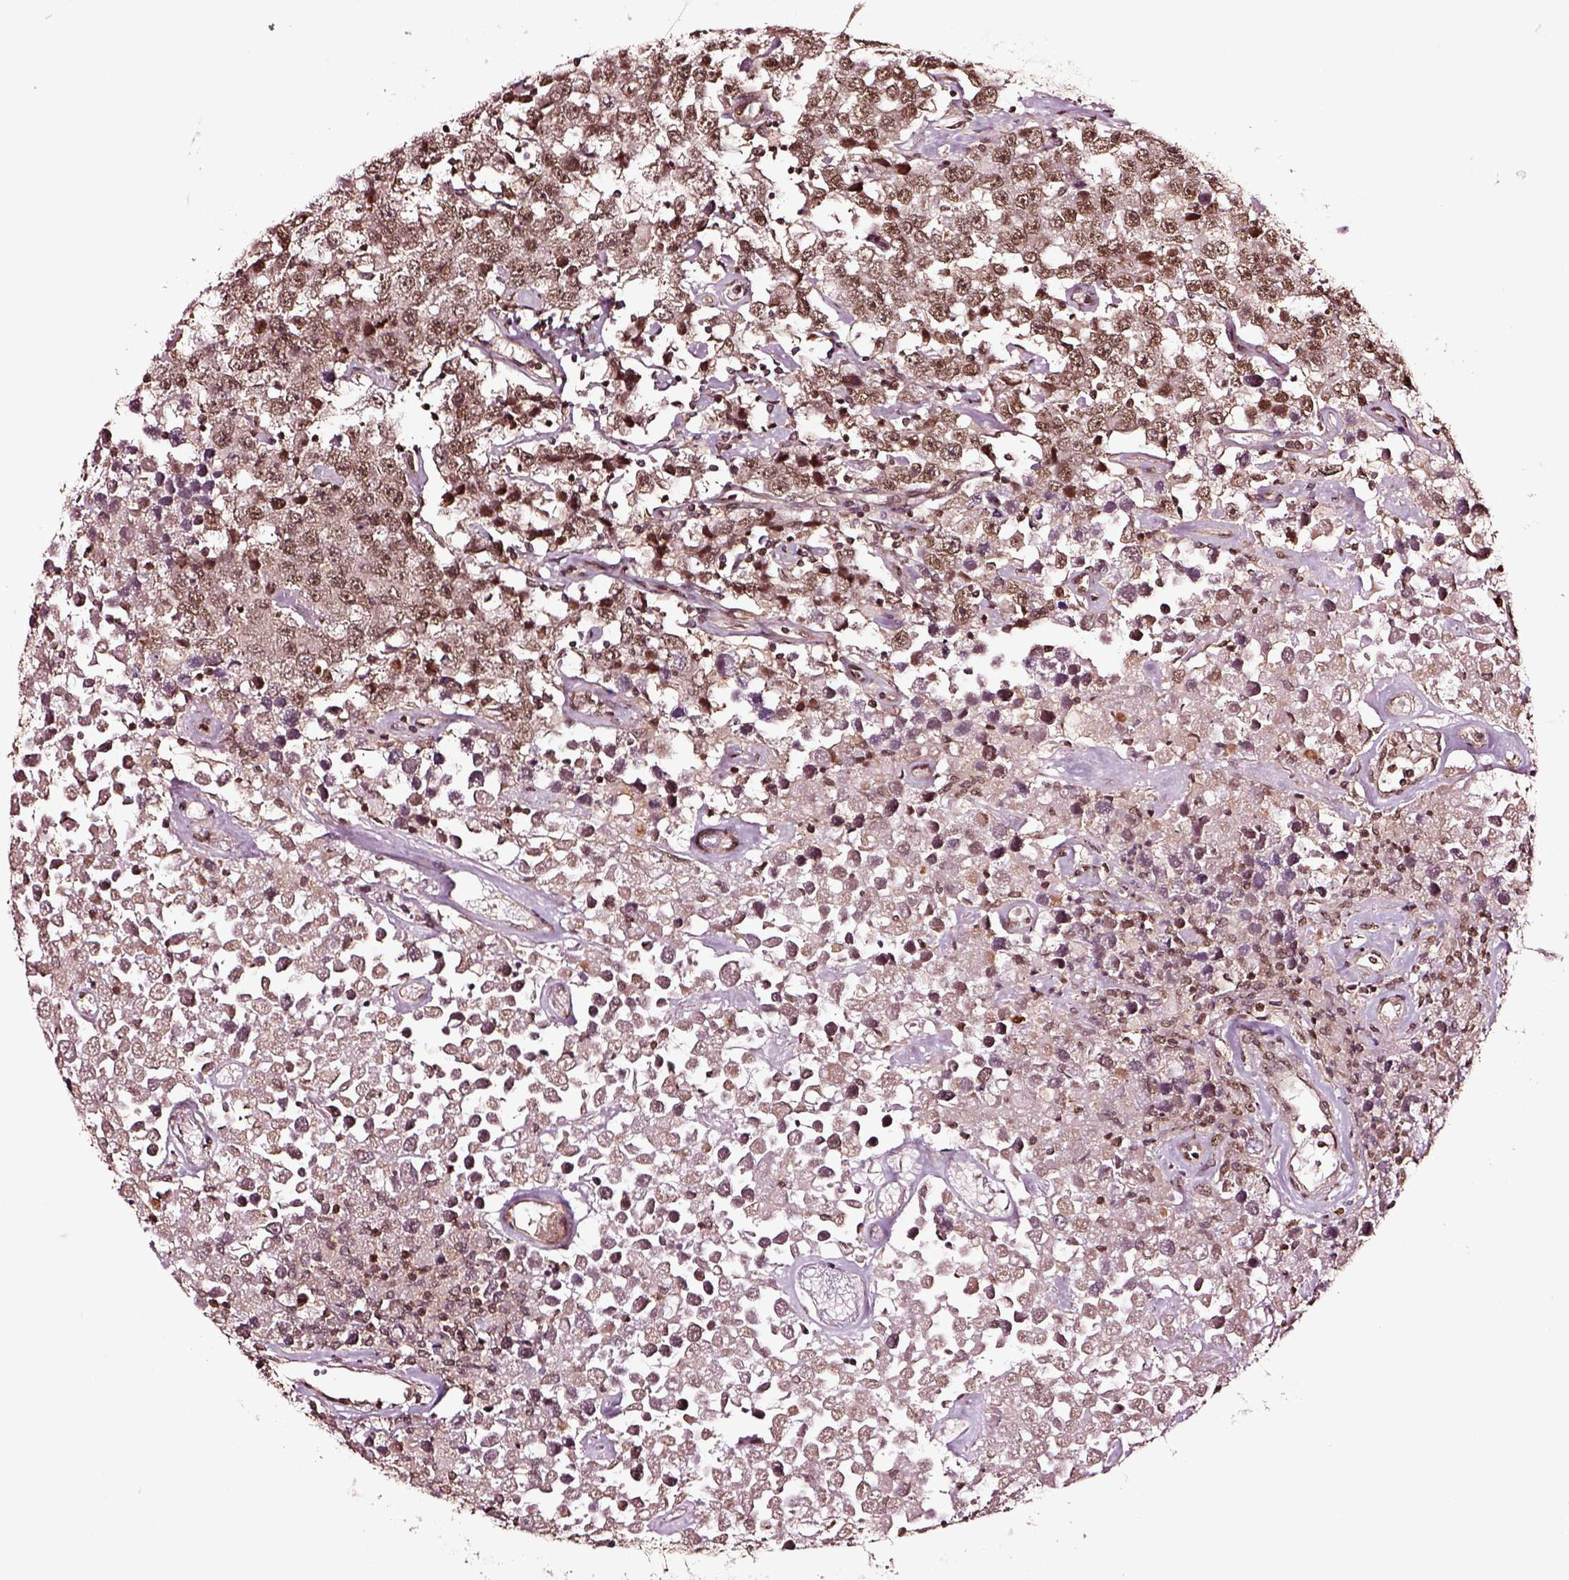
{"staining": {"intensity": "moderate", "quantity": ">75%", "location": "nuclear"}, "tissue": "testis cancer", "cell_type": "Tumor cells", "image_type": "cancer", "snomed": [{"axis": "morphology", "description": "Seminoma, NOS"}, {"axis": "topography", "description": "Testis"}], "caption": "Human seminoma (testis) stained with a protein marker demonstrates moderate staining in tumor cells.", "gene": "RASSF5", "patient": {"sex": "male", "age": 52}}